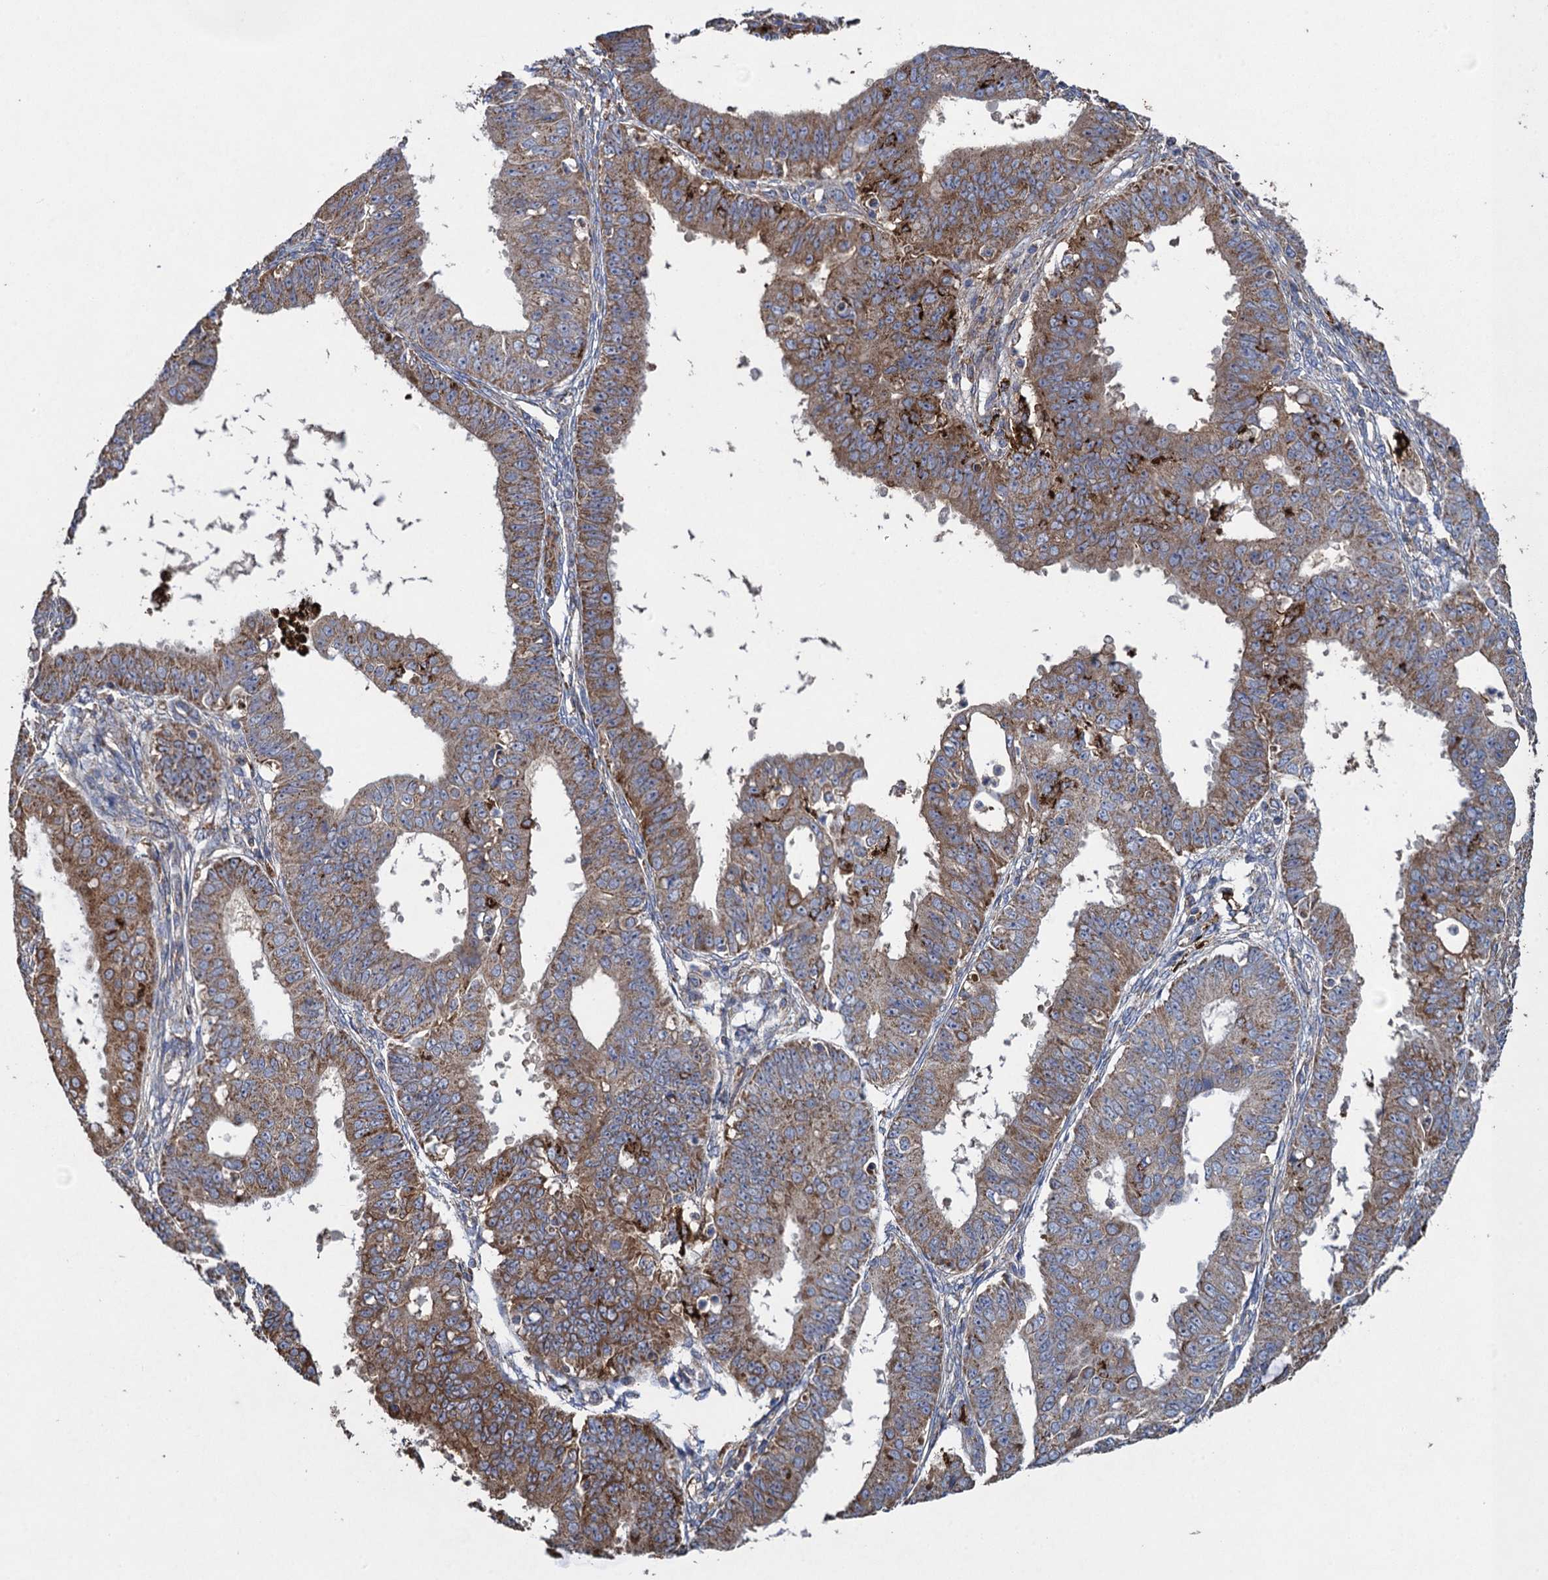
{"staining": {"intensity": "moderate", "quantity": ">75%", "location": "cytoplasmic/membranous"}, "tissue": "ovarian cancer", "cell_type": "Tumor cells", "image_type": "cancer", "snomed": [{"axis": "morphology", "description": "Carcinoma, endometroid"}, {"axis": "topography", "description": "Appendix"}, {"axis": "topography", "description": "Ovary"}], "caption": "A brown stain shows moderate cytoplasmic/membranous positivity of a protein in ovarian cancer tumor cells. The protein is shown in brown color, while the nuclei are stained blue.", "gene": "TXNDC11", "patient": {"sex": "female", "age": 42}}